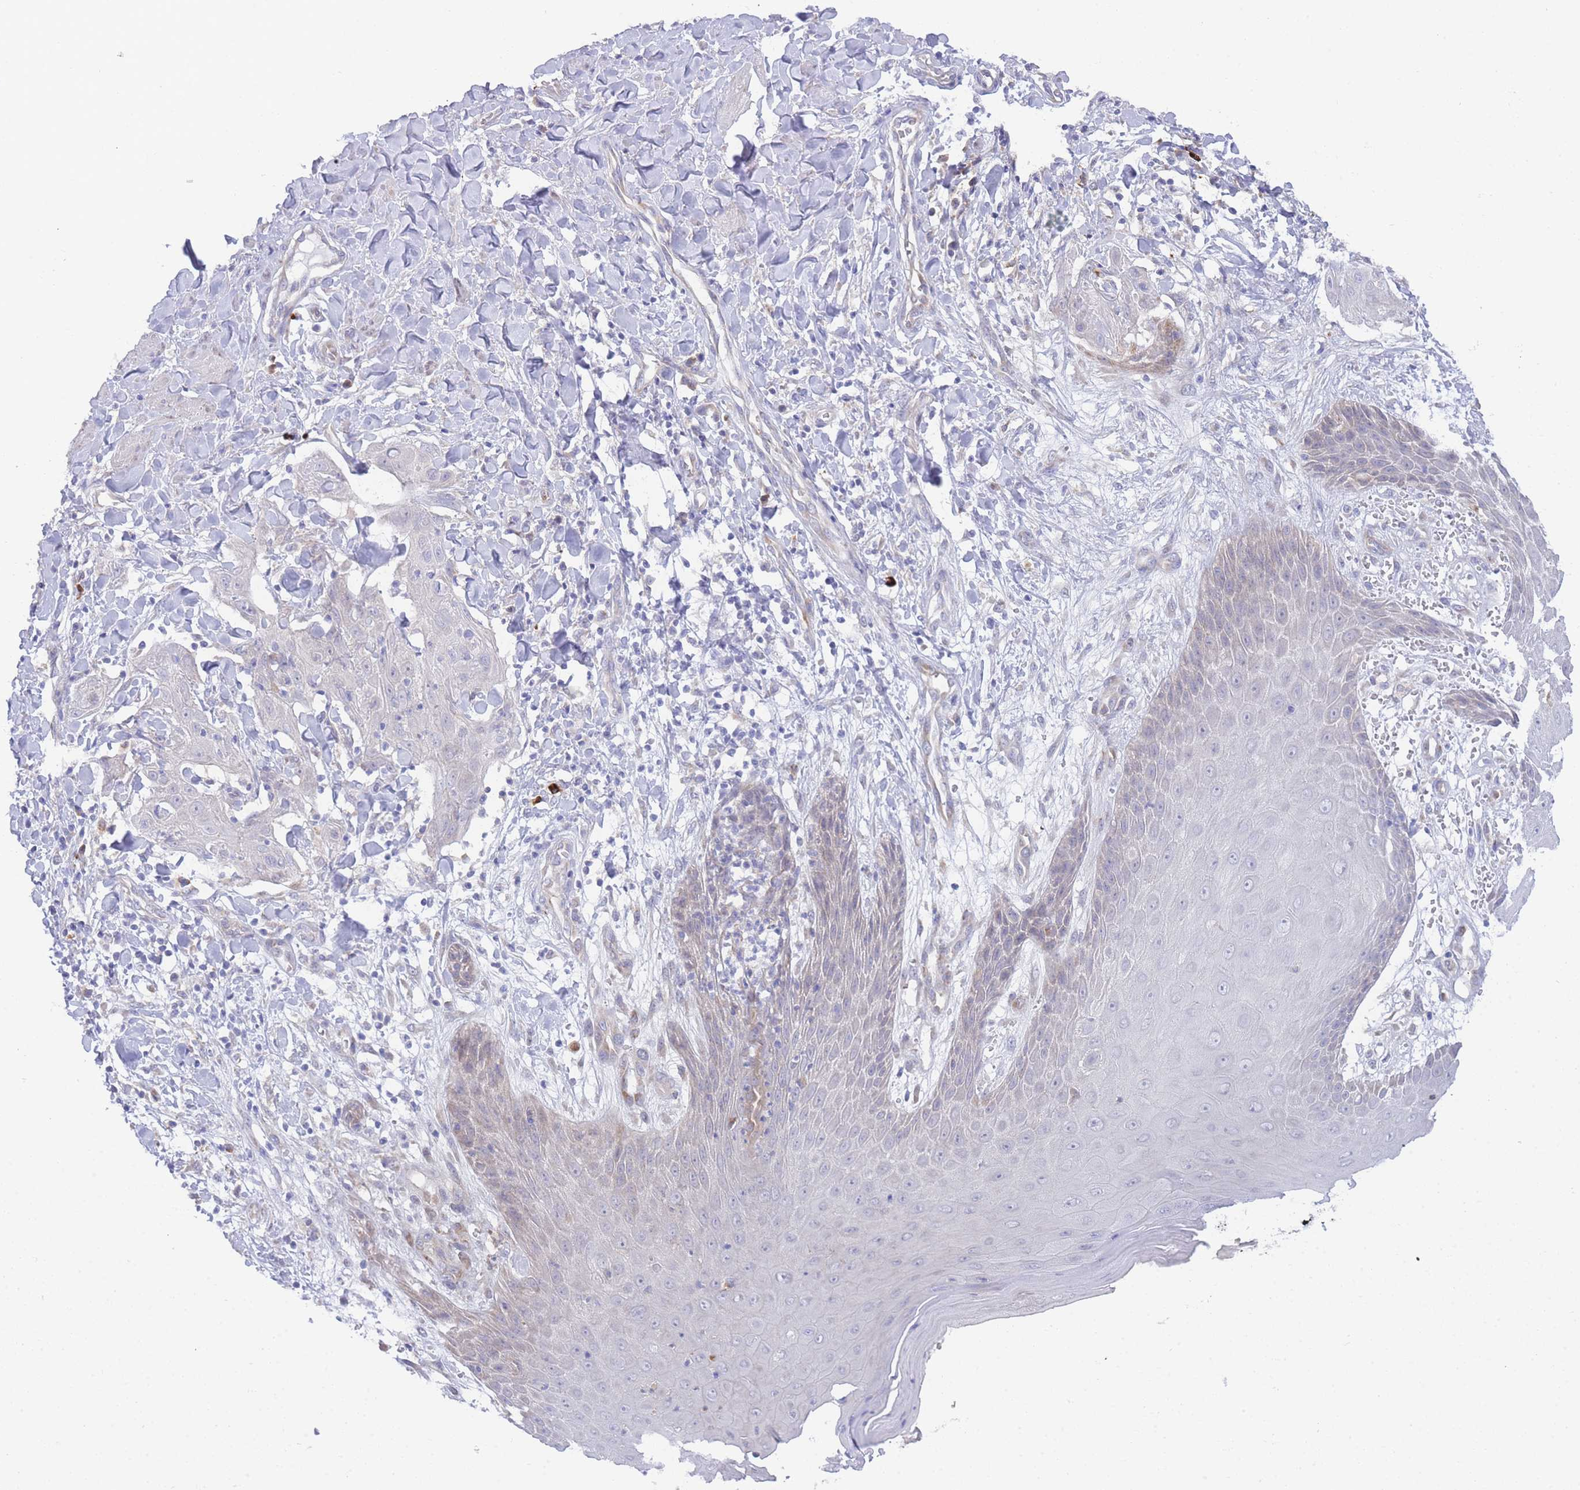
{"staining": {"intensity": "negative", "quantity": "none", "location": "none"}, "tissue": "skin cancer", "cell_type": "Tumor cells", "image_type": "cancer", "snomed": [{"axis": "morphology", "description": "Squamous cell carcinoma, NOS"}, {"axis": "topography", "description": "Skin"}, {"axis": "topography", "description": "Vulva"}], "caption": "High magnification brightfield microscopy of skin cancer stained with DAB (3,3'-diaminobenzidine) (brown) and counterstained with hematoxylin (blue): tumor cells show no significant expression.", "gene": "ZNF510", "patient": {"sex": "female", "age": 85}}